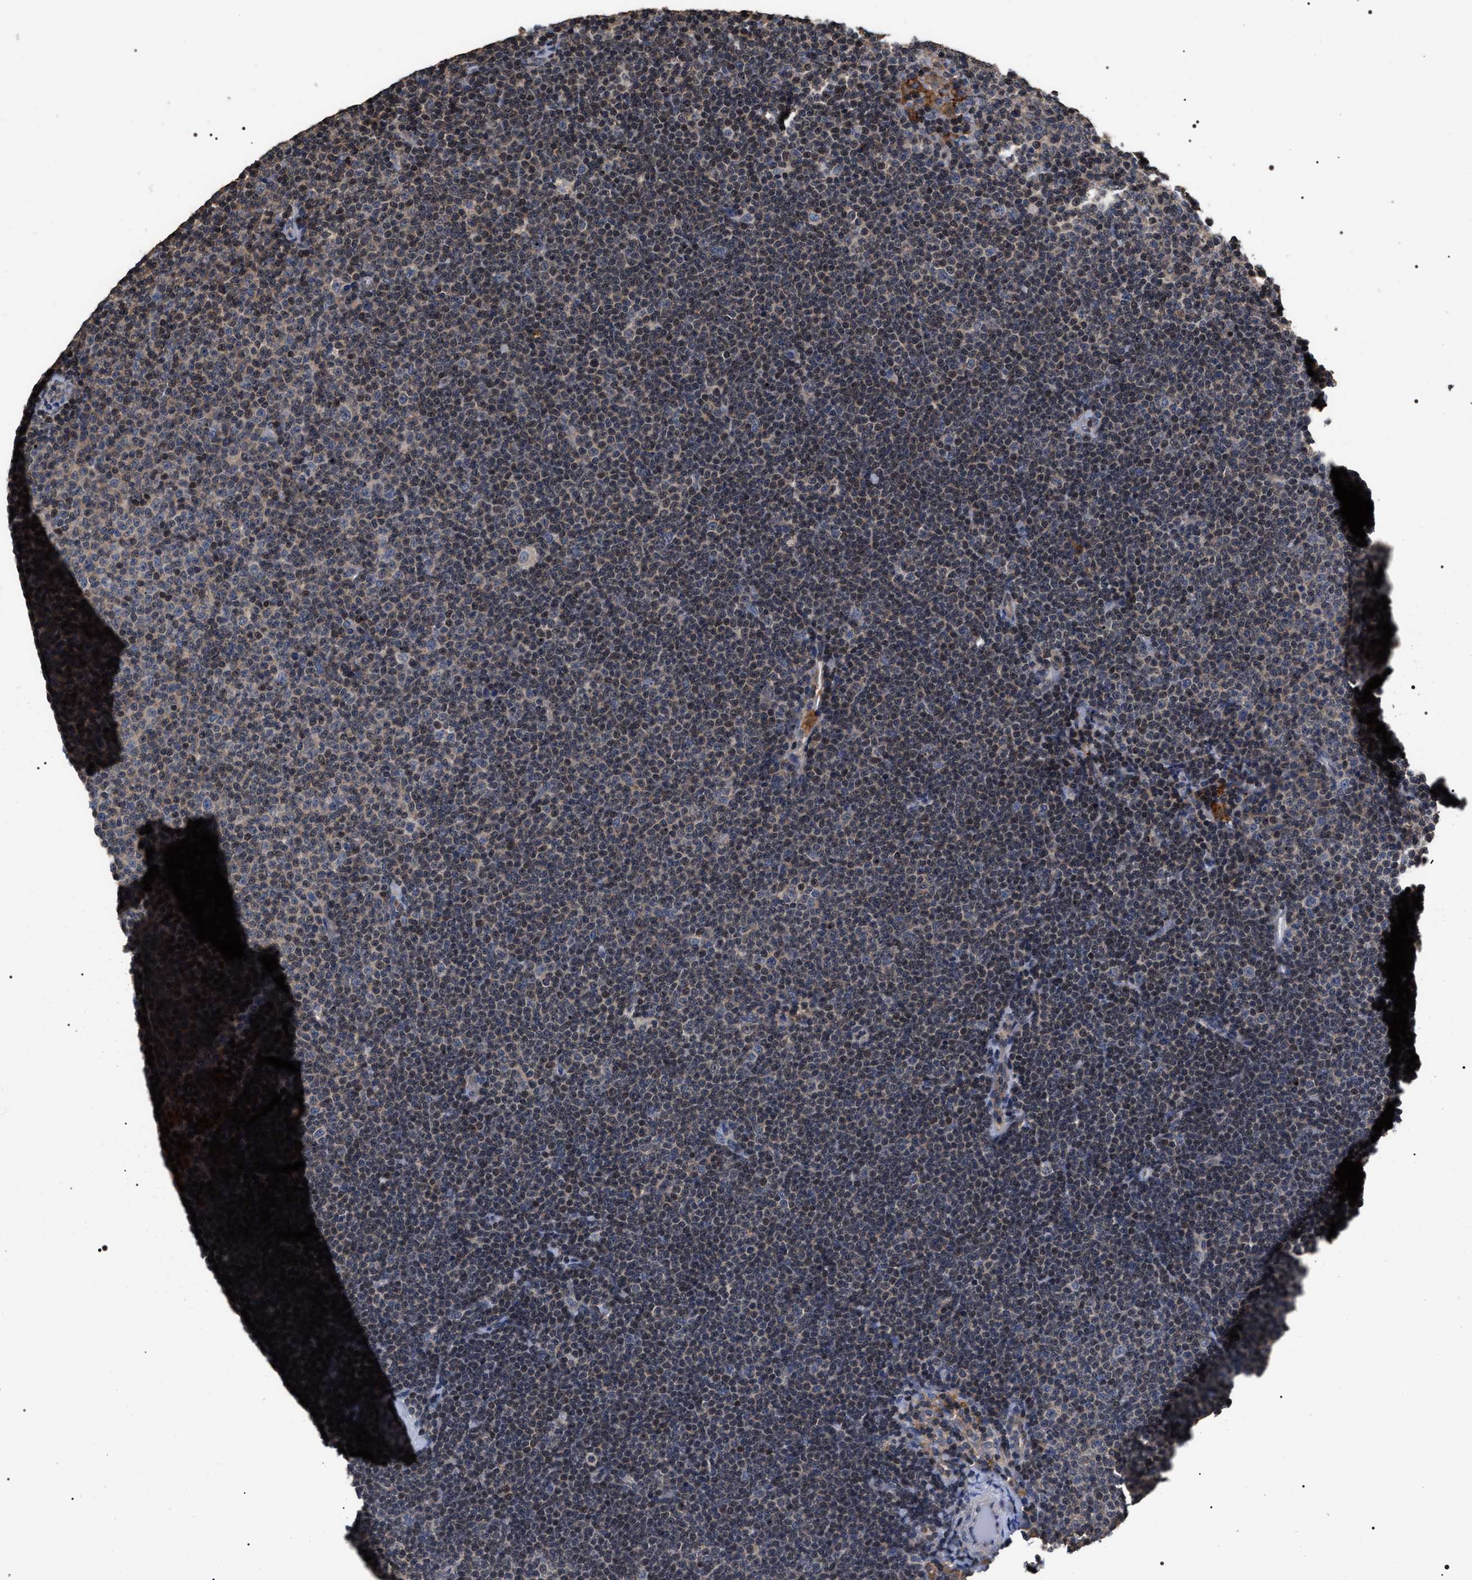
{"staining": {"intensity": "weak", "quantity": "25%-75%", "location": "cytoplasmic/membranous,nuclear"}, "tissue": "lymphoma", "cell_type": "Tumor cells", "image_type": "cancer", "snomed": [{"axis": "morphology", "description": "Malignant lymphoma, non-Hodgkin's type, Low grade"}, {"axis": "topography", "description": "Lymph node"}], "caption": "Human low-grade malignant lymphoma, non-Hodgkin's type stained with a protein marker shows weak staining in tumor cells.", "gene": "UPF3A", "patient": {"sex": "female", "age": 53}}